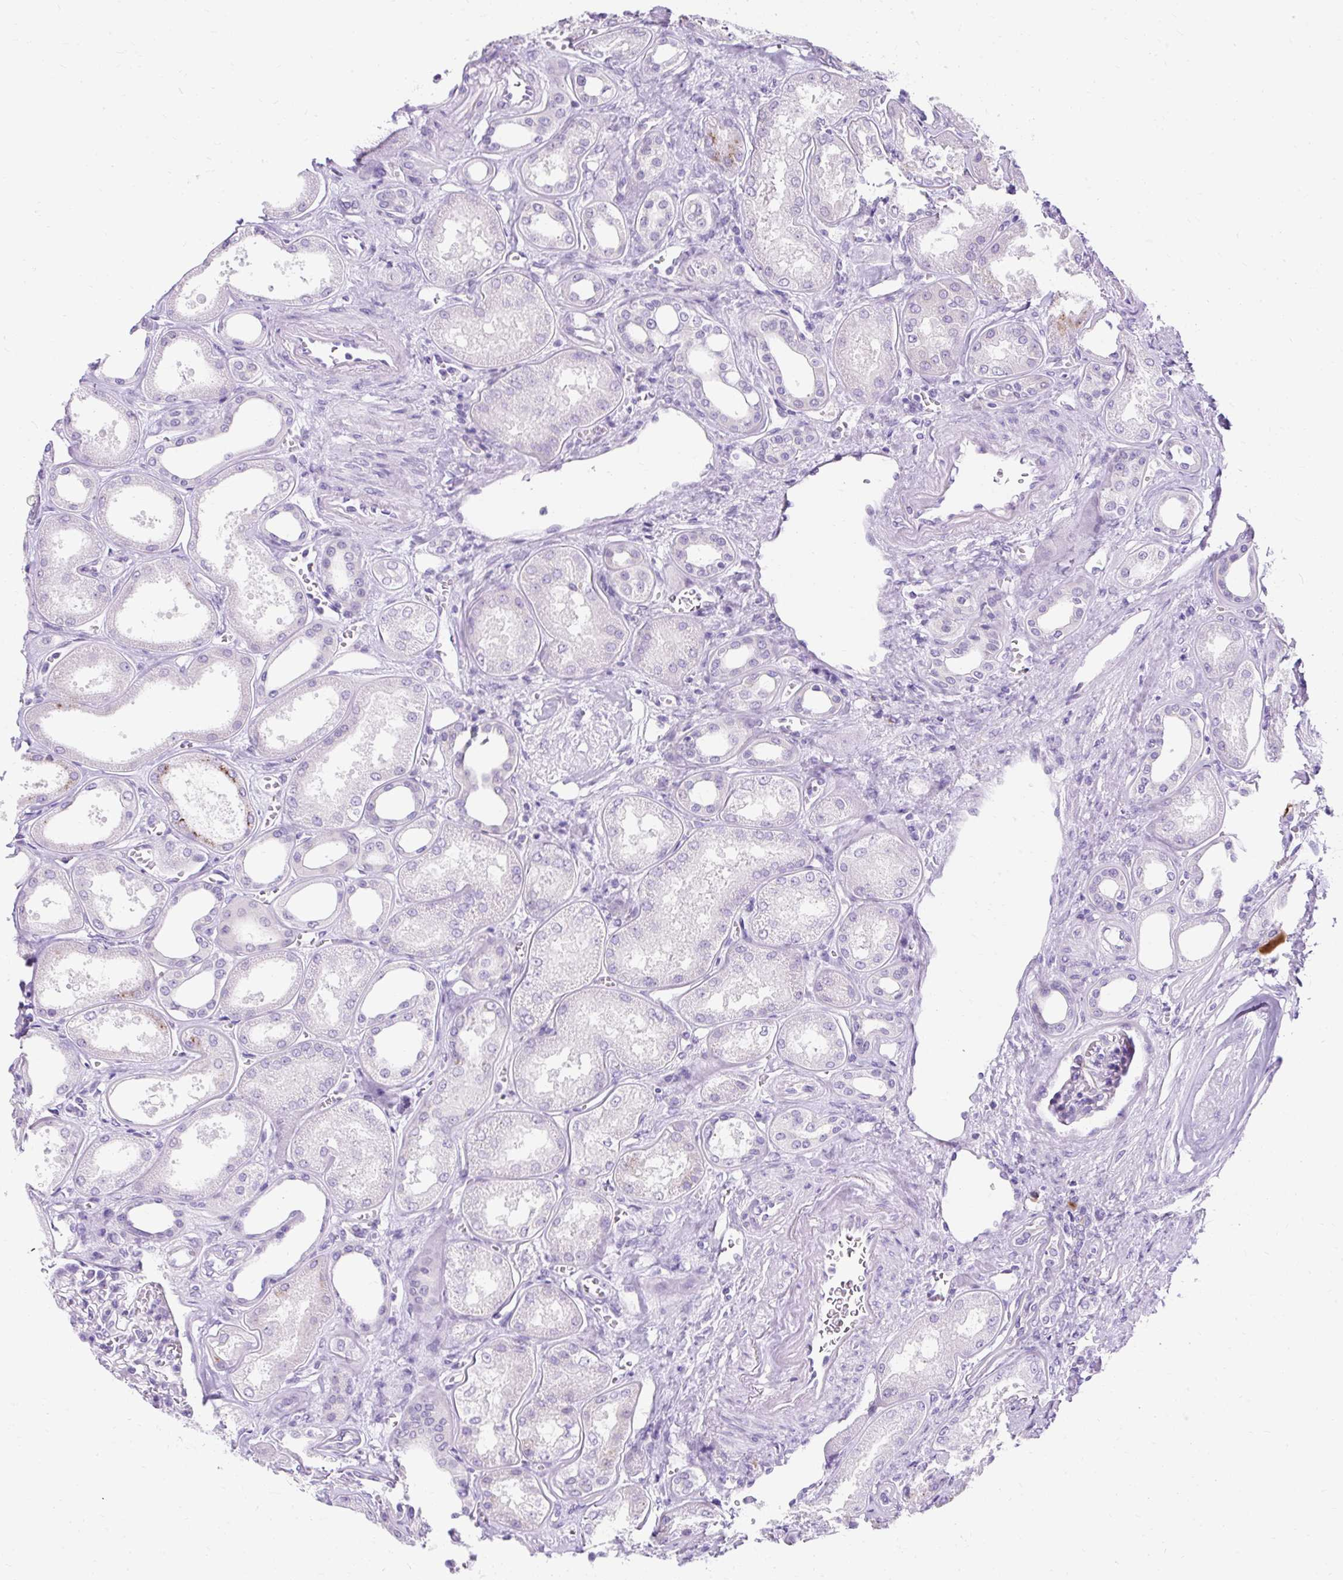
{"staining": {"intensity": "negative", "quantity": "none", "location": "none"}, "tissue": "kidney", "cell_type": "Cells in glomeruli", "image_type": "normal", "snomed": [{"axis": "morphology", "description": "Normal tissue, NOS"}, {"axis": "morphology", "description": "Adenocarcinoma, NOS"}, {"axis": "topography", "description": "Kidney"}], "caption": "The histopathology image demonstrates no significant expression in cells in glomeruli of kidney. (DAB (3,3'-diaminobenzidine) immunohistochemistry (IHC) visualized using brightfield microscopy, high magnification).", "gene": "GOLGA8A", "patient": {"sex": "female", "age": 68}}